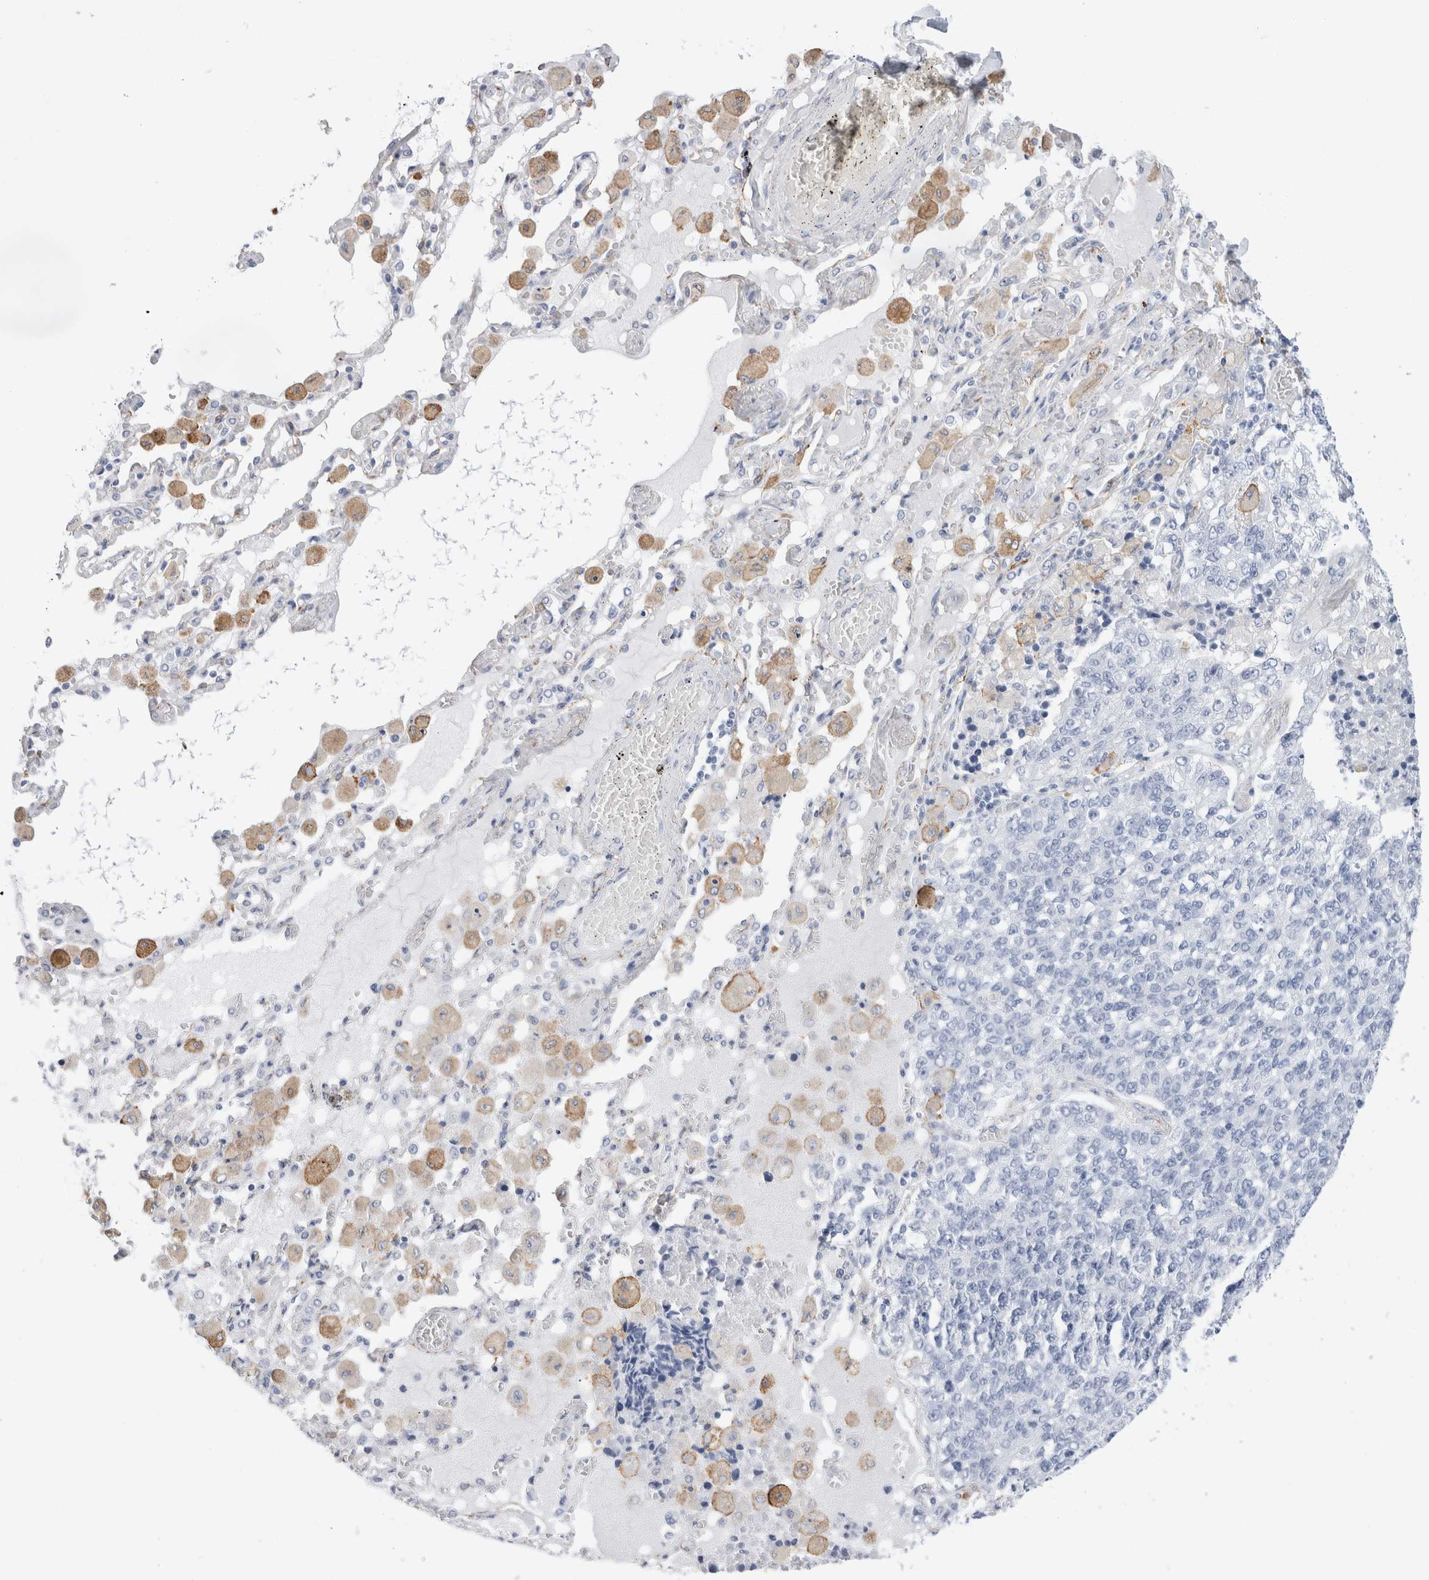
{"staining": {"intensity": "negative", "quantity": "none", "location": "none"}, "tissue": "lung cancer", "cell_type": "Tumor cells", "image_type": "cancer", "snomed": [{"axis": "morphology", "description": "Adenocarcinoma, NOS"}, {"axis": "topography", "description": "Lung"}], "caption": "DAB immunohistochemical staining of lung cancer (adenocarcinoma) shows no significant positivity in tumor cells.", "gene": "MUC15", "patient": {"sex": "male", "age": 49}}